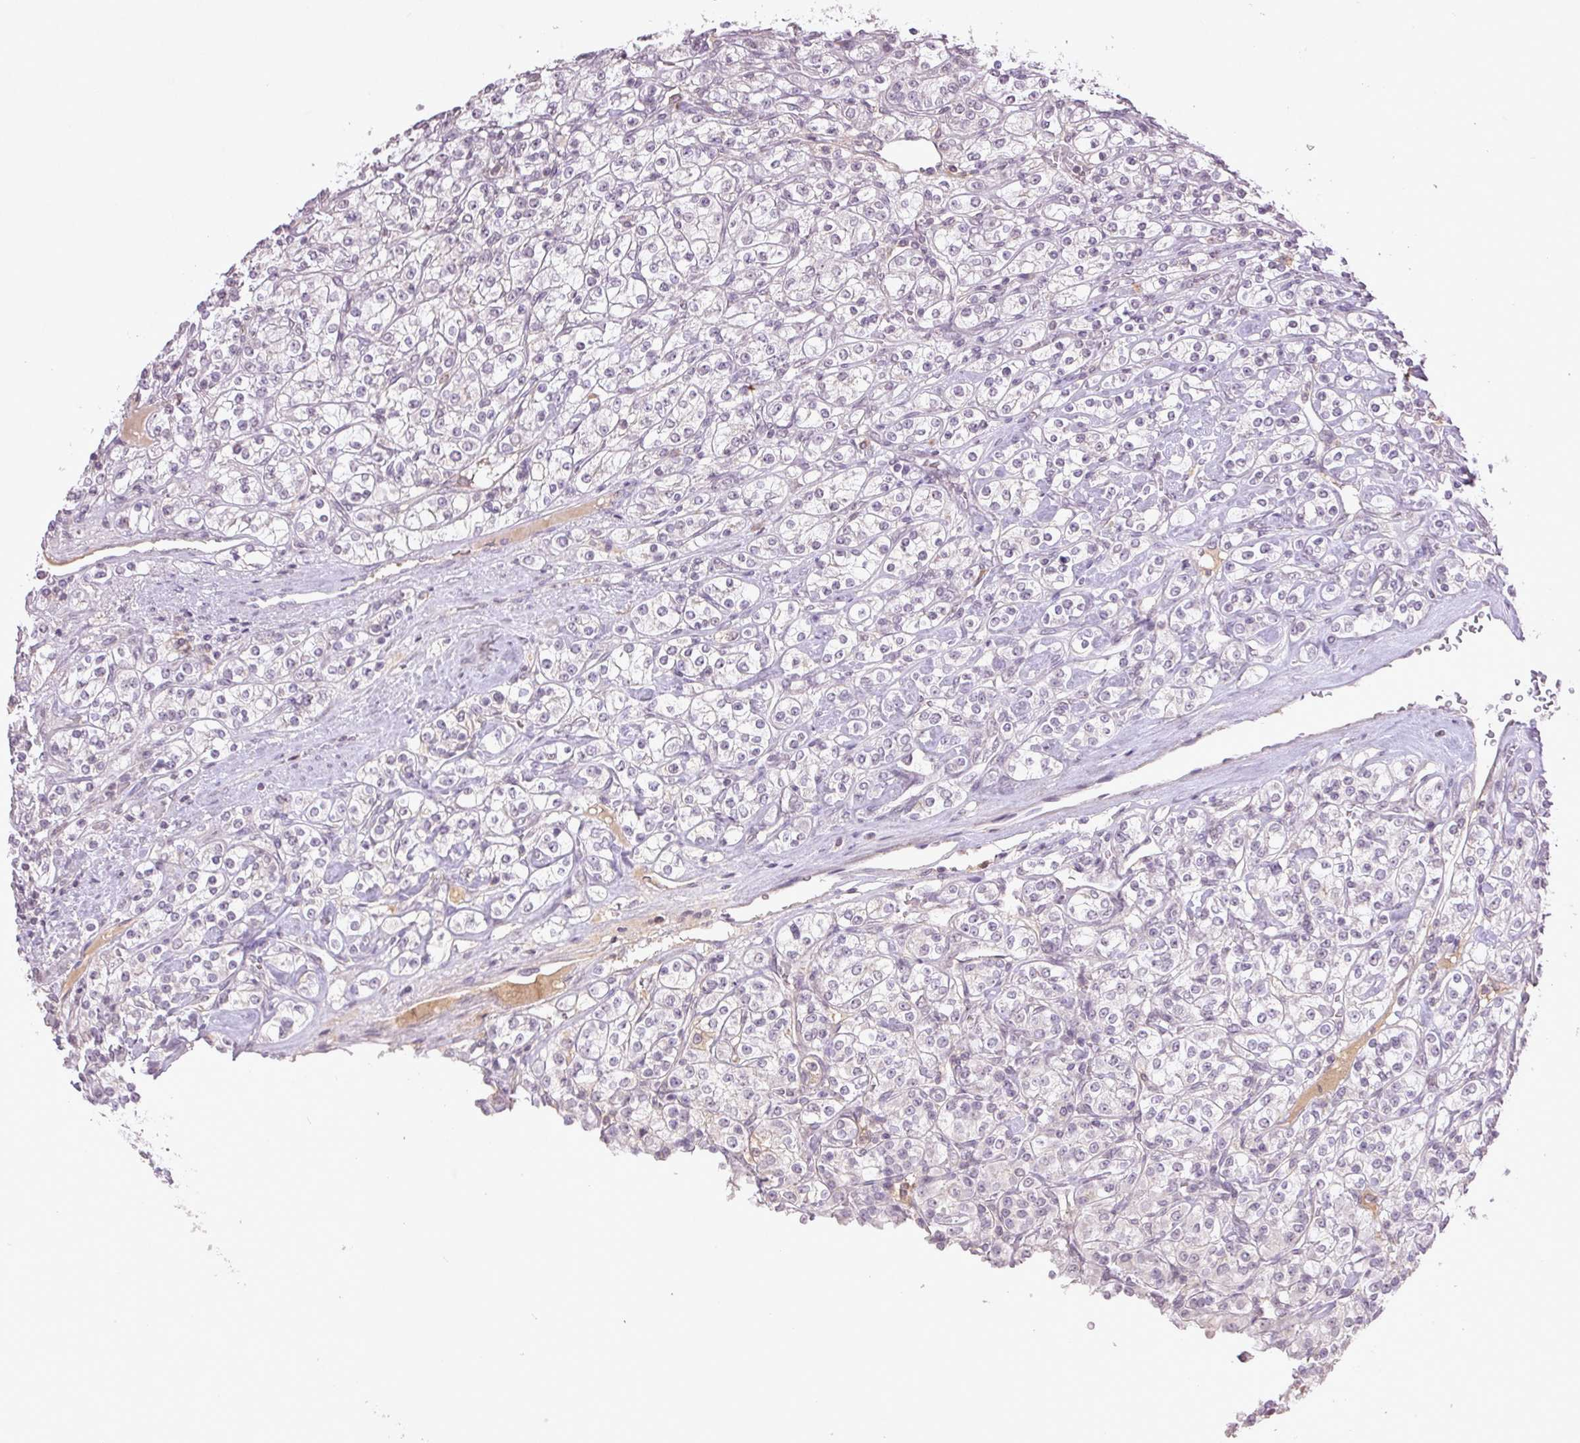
{"staining": {"intensity": "negative", "quantity": "none", "location": "none"}, "tissue": "renal cancer", "cell_type": "Tumor cells", "image_type": "cancer", "snomed": [{"axis": "morphology", "description": "Adenocarcinoma, NOS"}, {"axis": "topography", "description": "Kidney"}], "caption": "IHC histopathology image of renal adenocarcinoma stained for a protein (brown), which shows no positivity in tumor cells.", "gene": "FAM168B", "patient": {"sex": "male", "age": 77}}